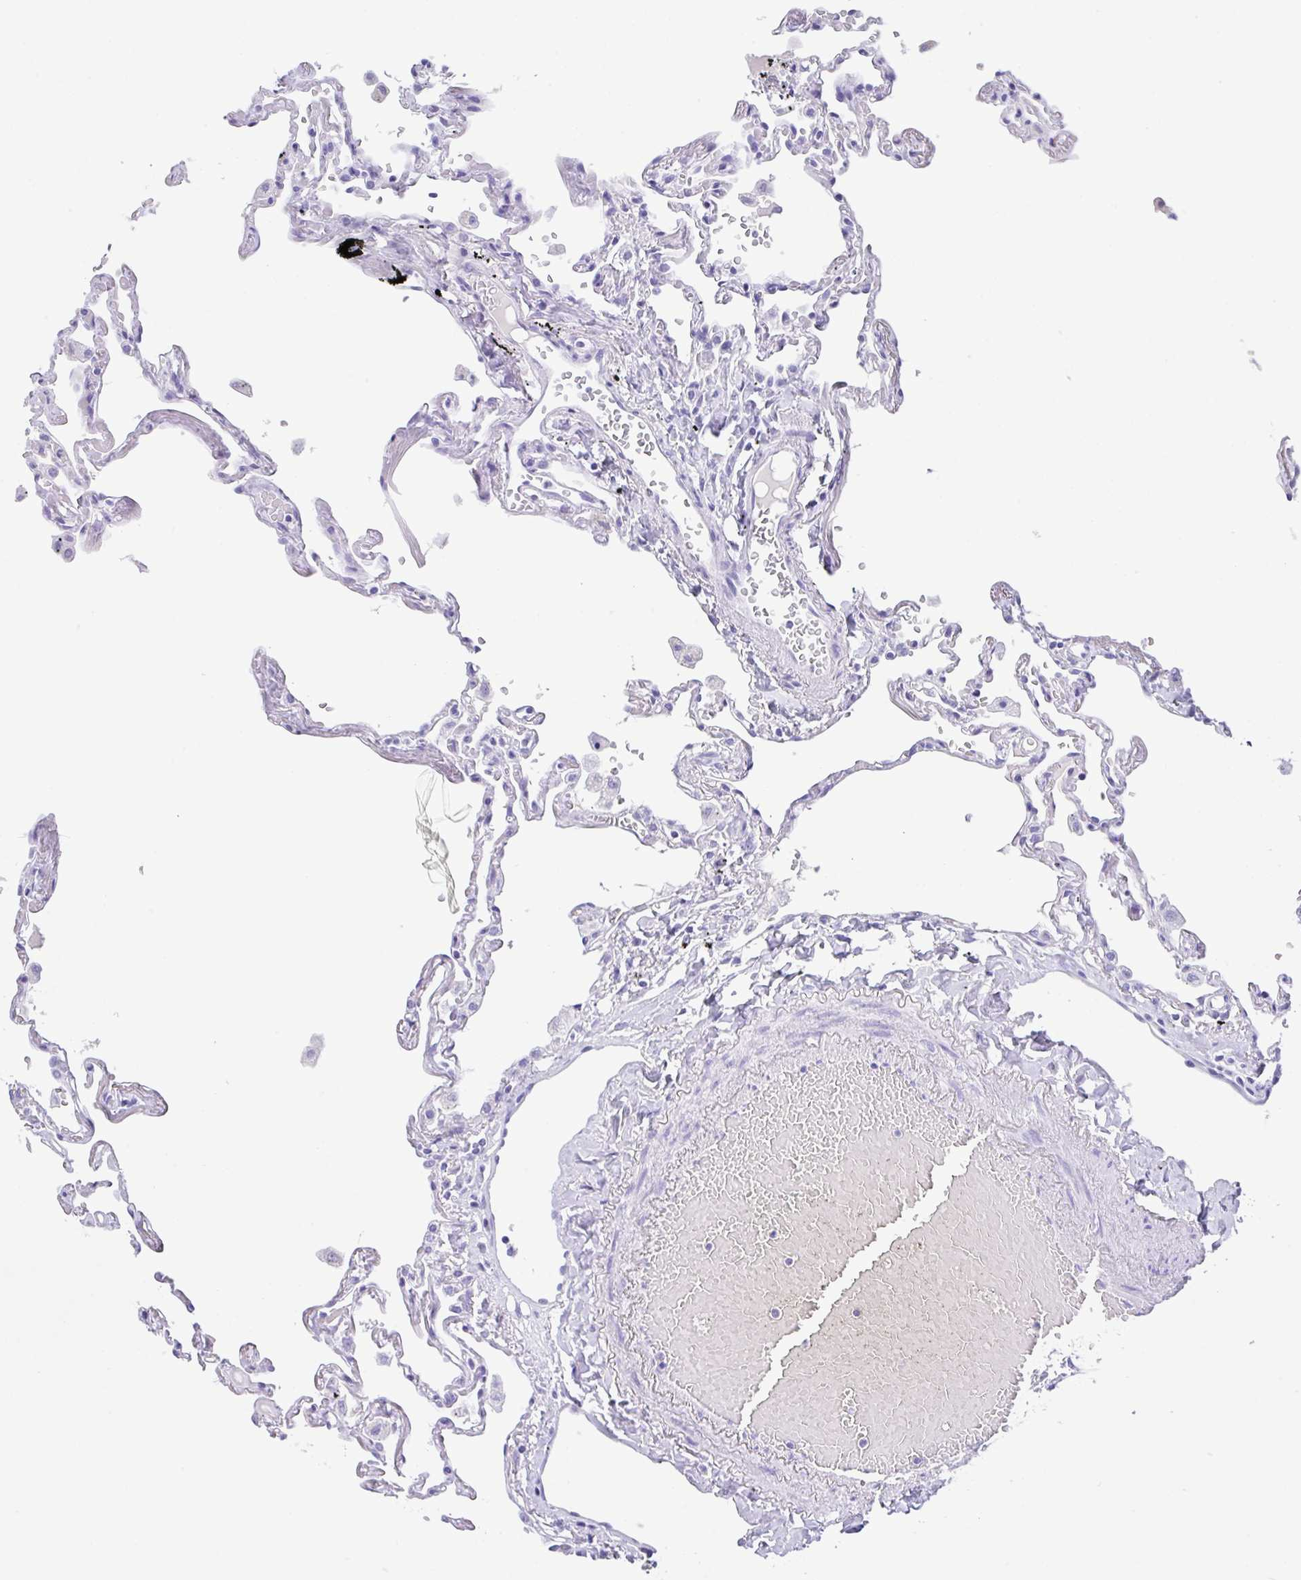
{"staining": {"intensity": "negative", "quantity": "none", "location": "none"}, "tissue": "lung", "cell_type": "Alveolar cells", "image_type": "normal", "snomed": [{"axis": "morphology", "description": "Normal tissue, NOS"}, {"axis": "topography", "description": "Lung"}], "caption": "Lung stained for a protein using immunohistochemistry (IHC) displays no staining alveolar cells.", "gene": "CPA1", "patient": {"sex": "female", "age": 67}}